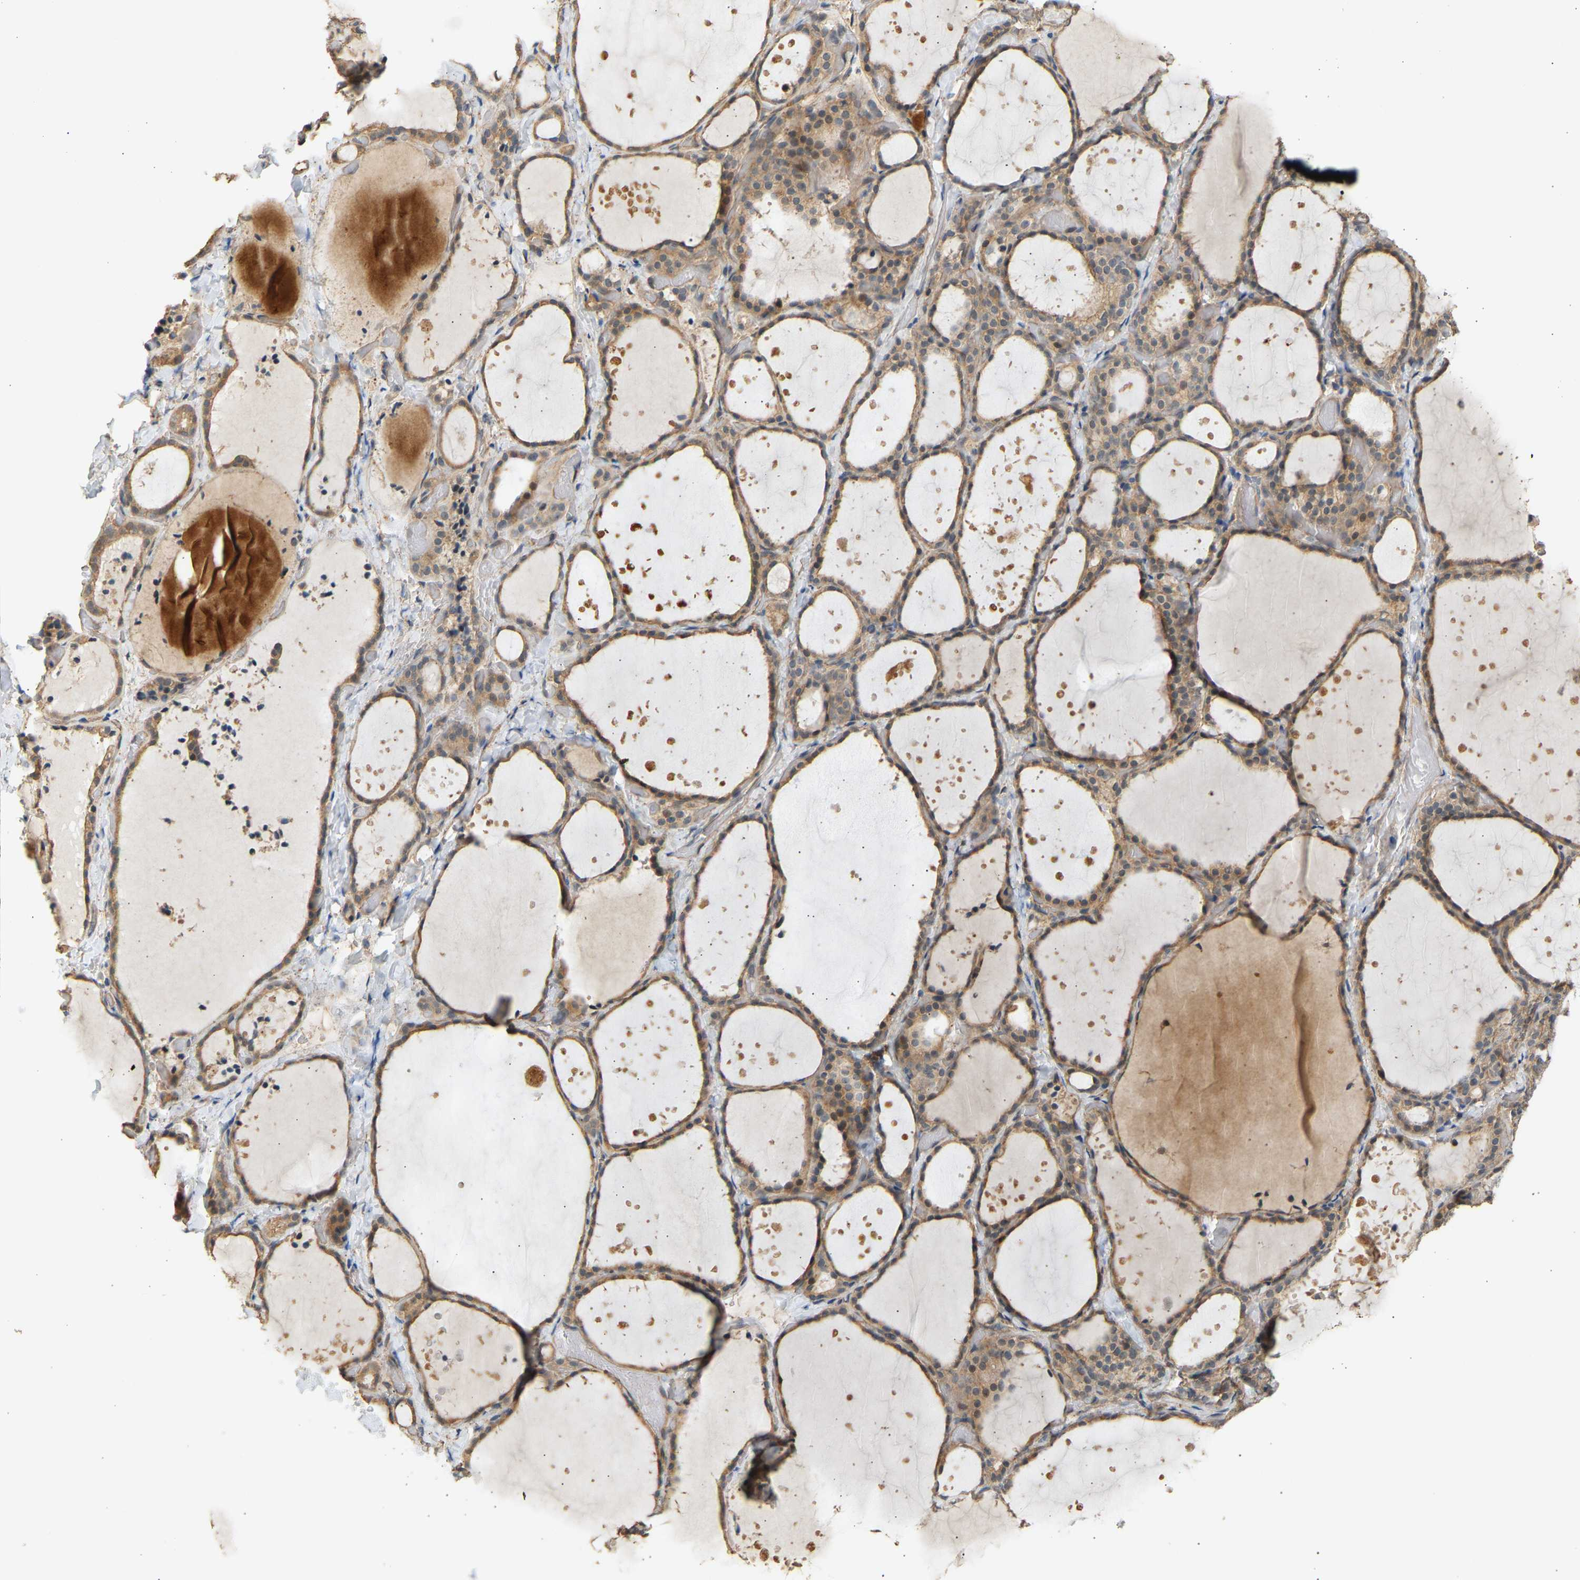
{"staining": {"intensity": "moderate", "quantity": ">75%", "location": "cytoplasmic/membranous"}, "tissue": "thyroid gland", "cell_type": "Glandular cells", "image_type": "normal", "snomed": [{"axis": "morphology", "description": "Normal tissue, NOS"}, {"axis": "topography", "description": "Thyroid gland"}], "caption": "Immunohistochemistry (DAB) staining of benign thyroid gland displays moderate cytoplasmic/membranous protein expression in about >75% of glandular cells.", "gene": "RGL1", "patient": {"sex": "female", "age": 44}}